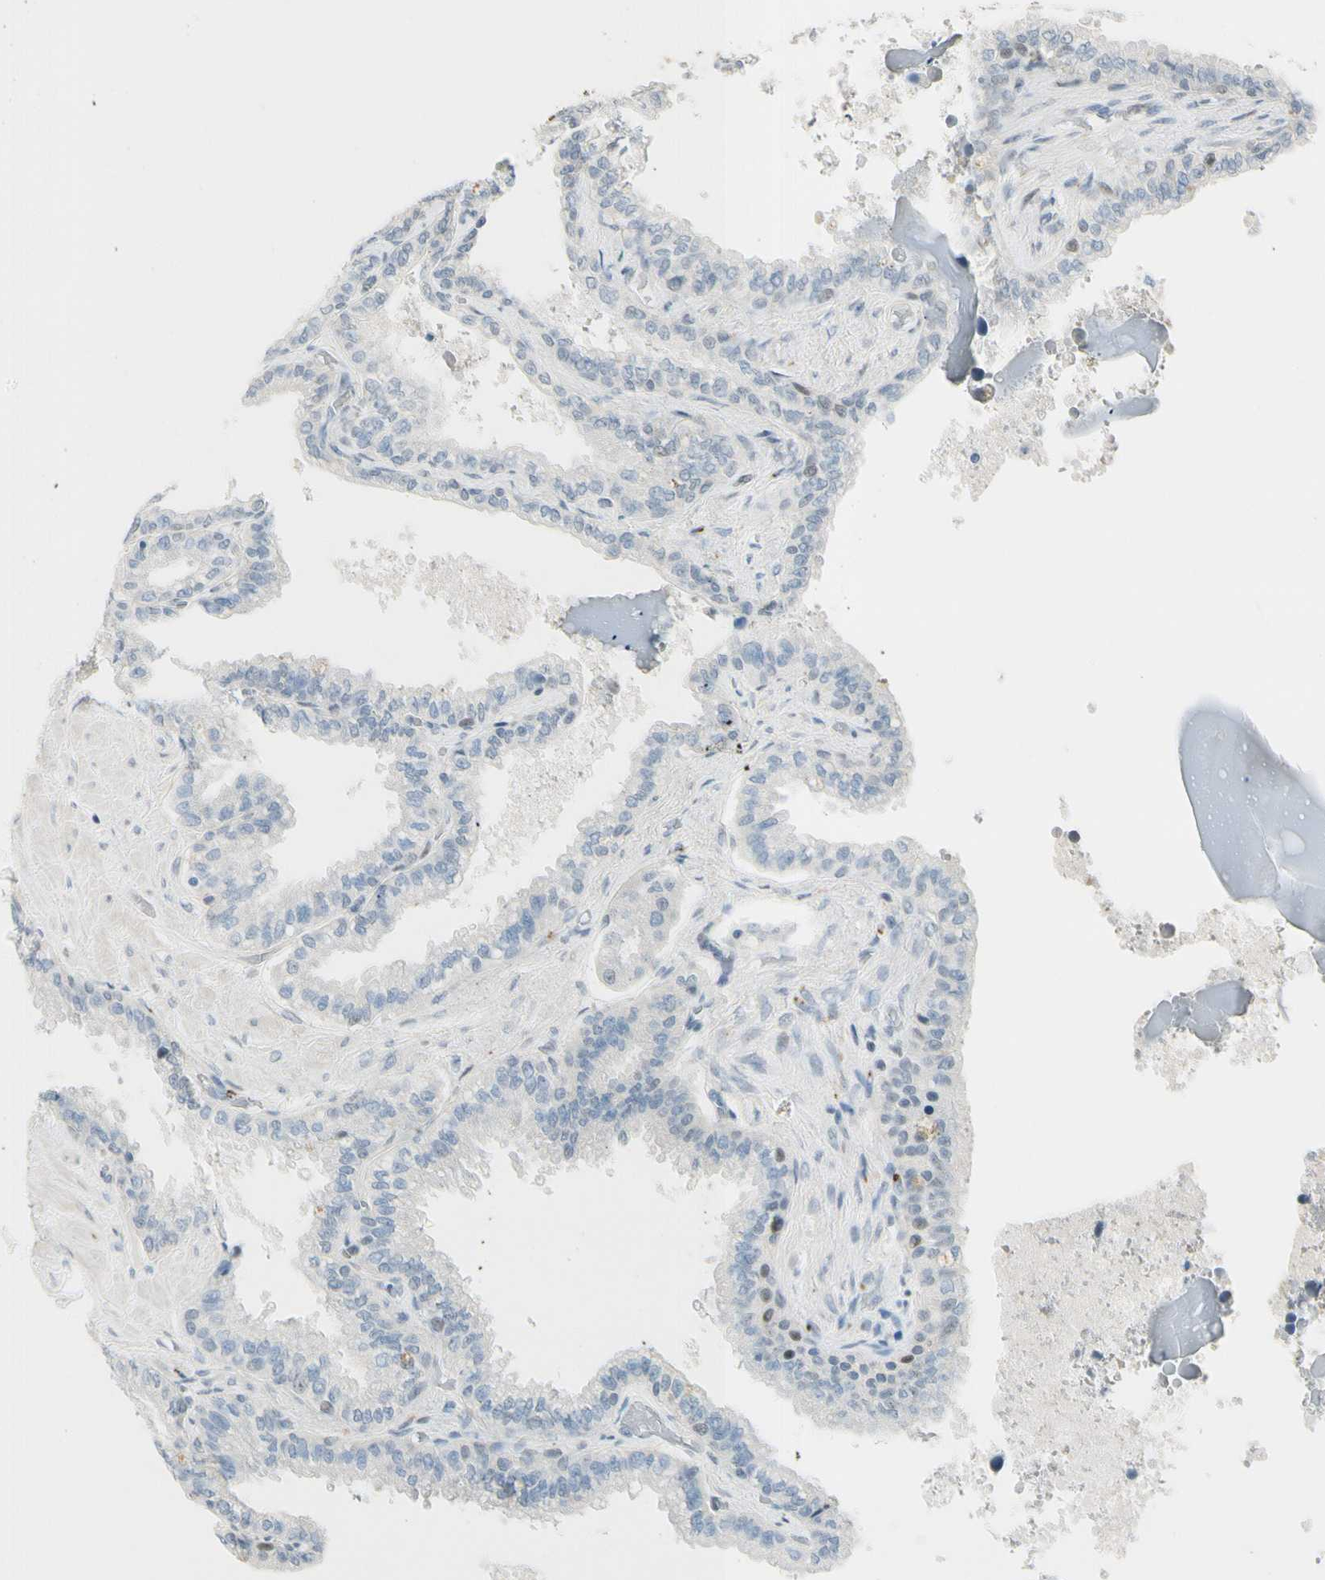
{"staining": {"intensity": "weak", "quantity": "<25%", "location": "nuclear"}, "tissue": "seminal vesicle", "cell_type": "Glandular cells", "image_type": "normal", "snomed": [{"axis": "morphology", "description": "Normal tissue, NOS"}, {"axis": "topography", "description": "Seminal veicle"}], "caption": "Immunohistochemical staining of unremarkable human seminal vesicle reveals no significant expression in glandular cells. (Stains: DAB (3,3'-diaminobenzidine) IHC with hematoxylin counter stain, Microscopy: brightfield microscopy at high magnification).", "gene": "B4GALNT1", "patient": {"sex": "male", "age": 46}}